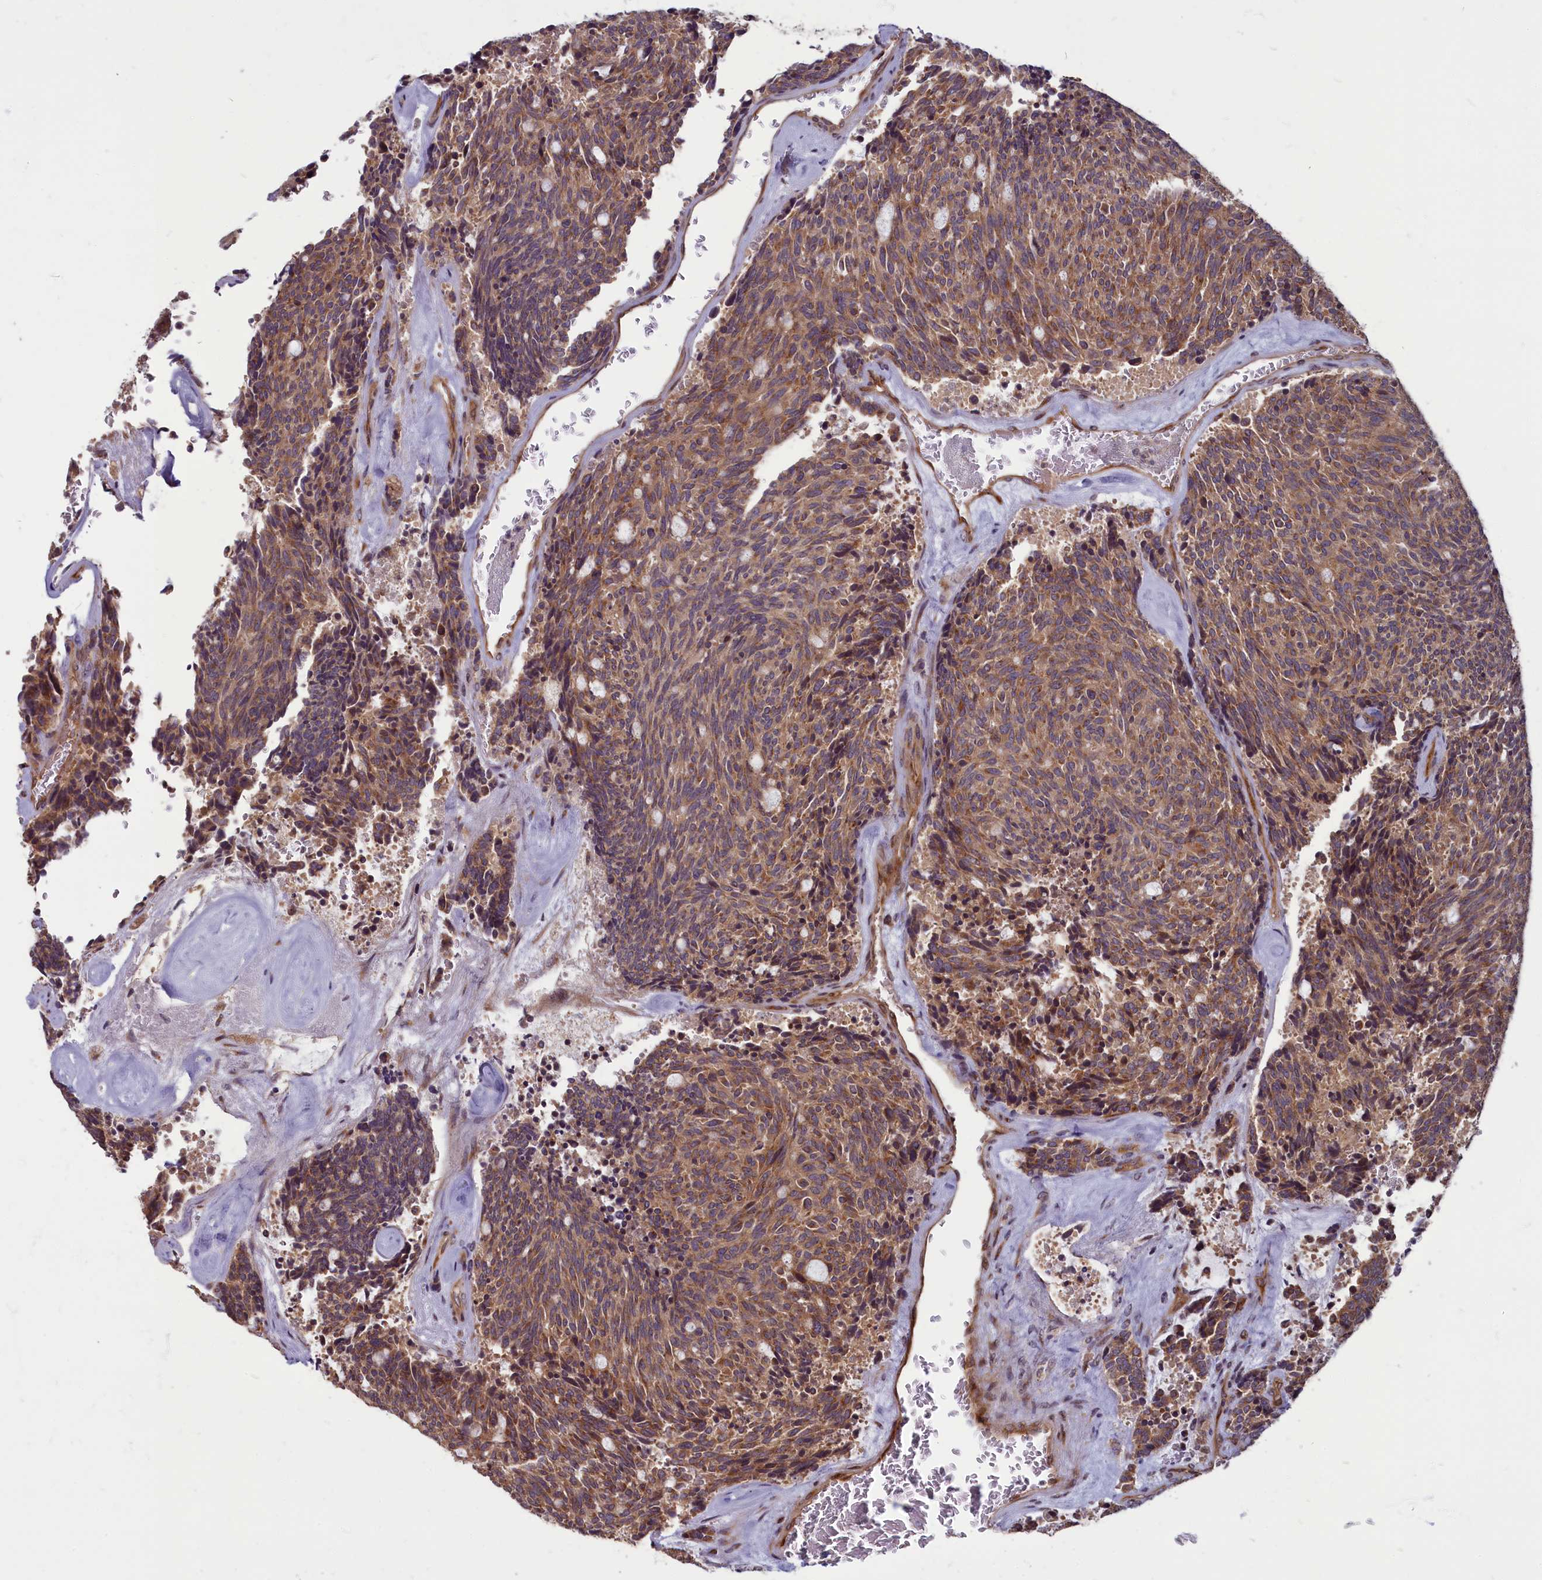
{"staining": {"intensity": "moderate", "quantity": ">75%", "location": "cytoplasmic/membranous"}, "tissue": "carcinoid", "cell_type": "Tumor cells", "image_type": "cancer", "snomed": [{"axis": "morphology", "description": "Carcinoid, malignant, NOS"}, {"axis": "topography", "description": "Pancreas"}], "caption": "Protein staining demonstrates moderate cytoplasmic/membranous expression in approximately >75% of tumor cells in carcinoid (malignant).", "gene": "MYCBP", "patient": {"sex": "female", "age": 54}}